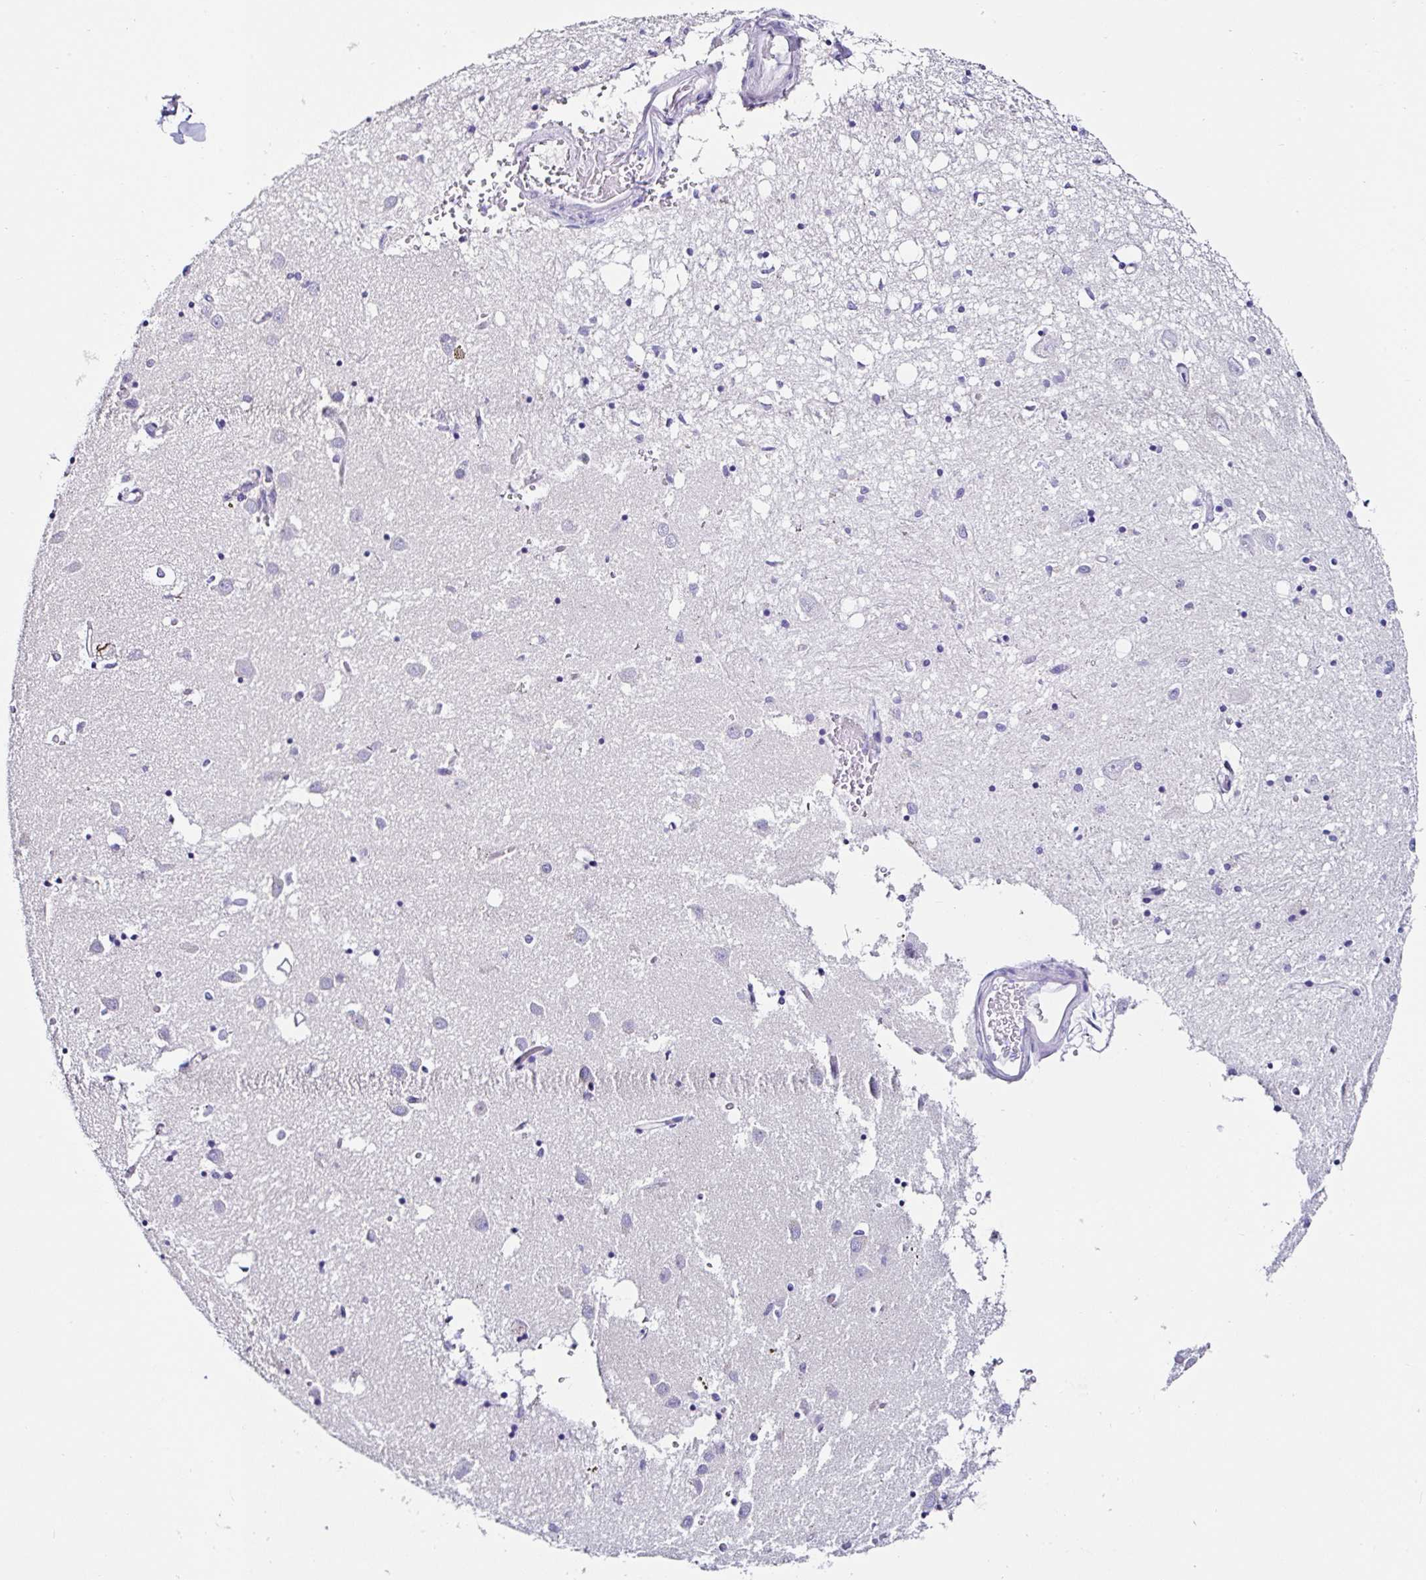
{"staining": {"intensity": "negative", "quantity": "none", "location": "none"}, "tissue": "caudate", "cell_type": "Glial cells", "image_type": "normal", "snomed": [{"axis": "morphology", "description": "Normal tissue, NOS"}, {"axis": "topography", "description": "Lateral ventricle wall"}], "caption": "Immunohistochemistry (IHC) photomicrograph of benign human caudate stained for a protein (brown), which reveals no expression in glial cells.", "gene": "TMPRSS11E", "patient": {"sex": "male", "age": 70}}